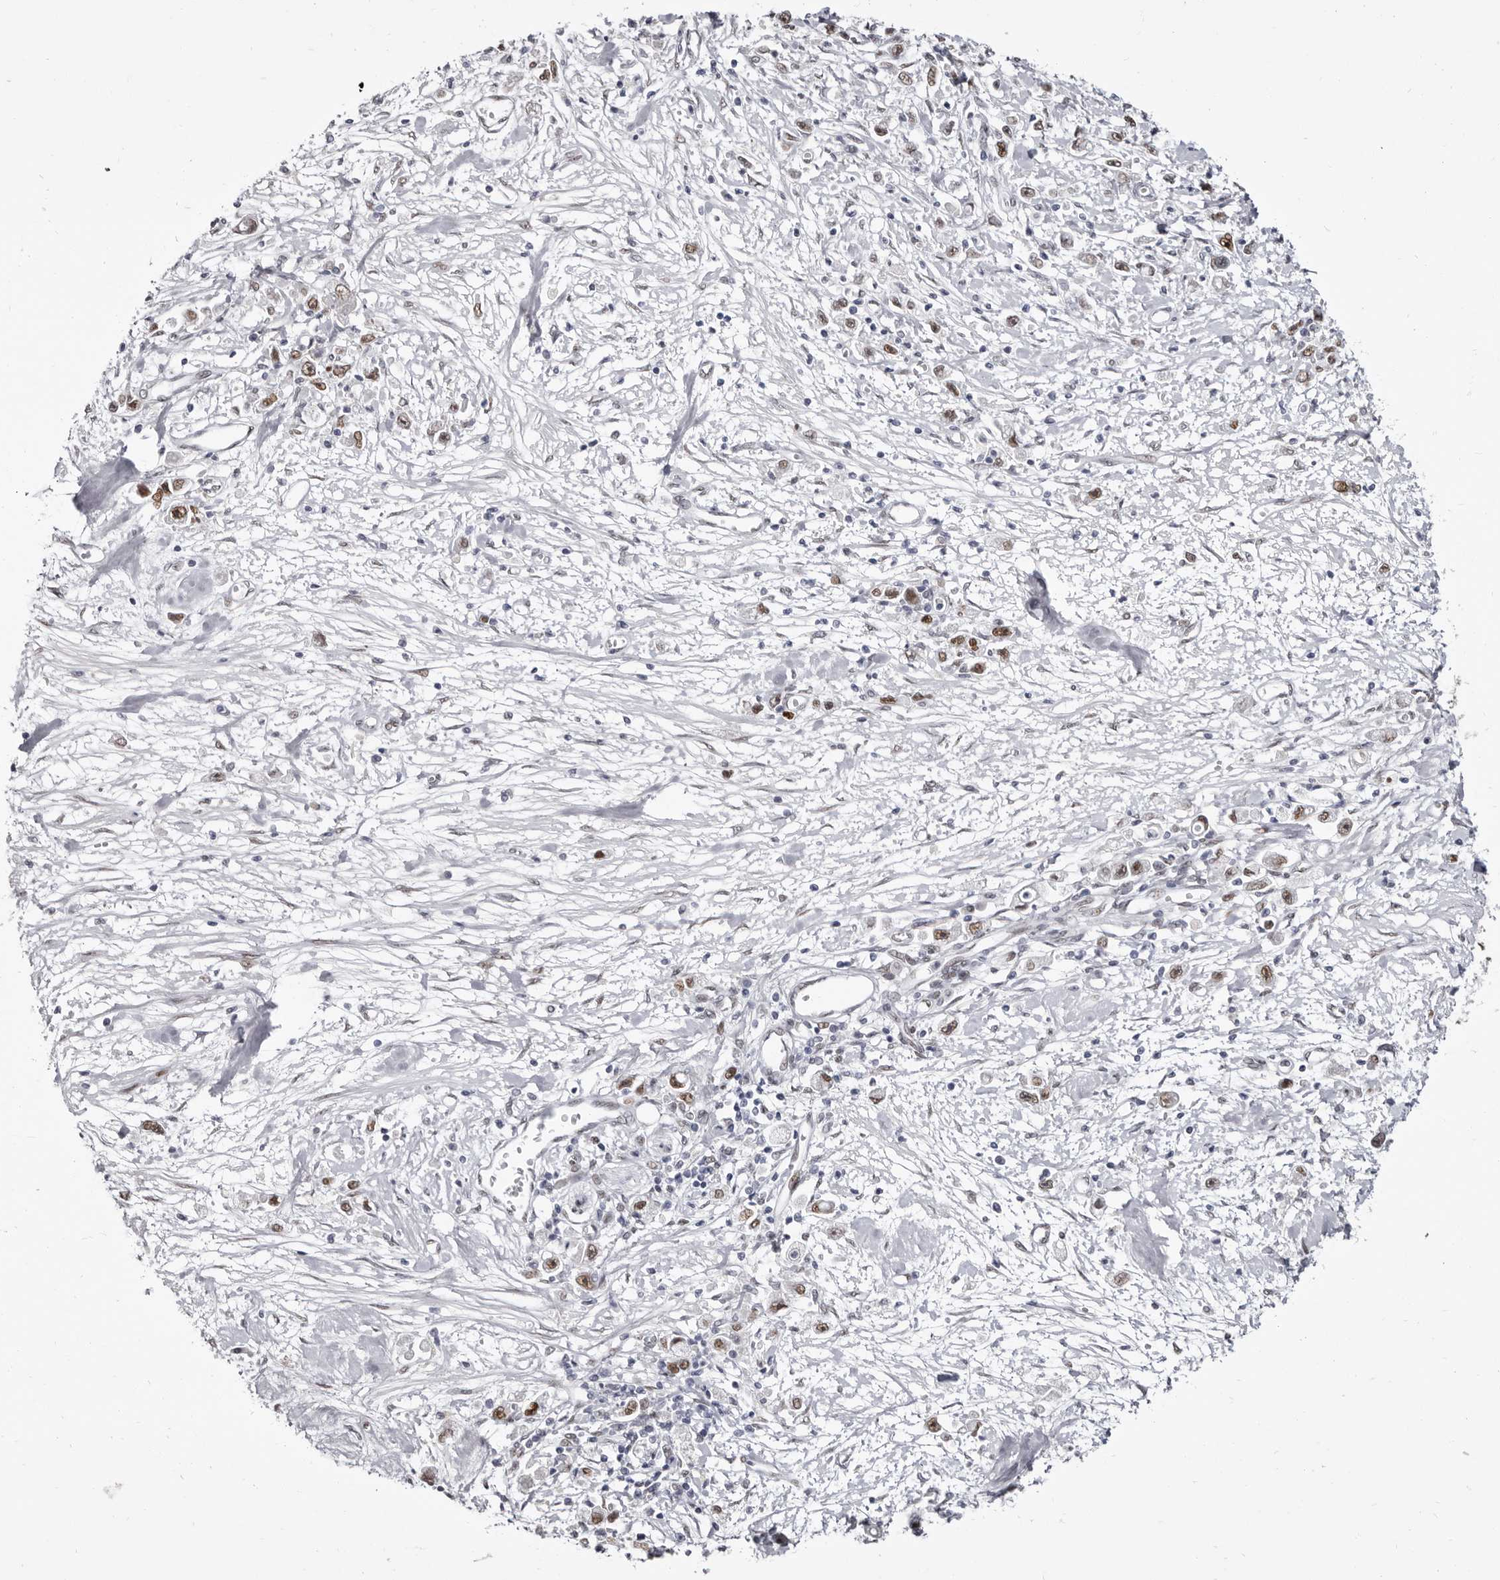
{"staining": {"intensity": "moderate", "quantity": "25%-75%", "location": "nuclear"}, "tissue": "stomach cancer", "cell_type": "Tumor cells", "image_type": "cancer", "snomed": [{"axis": "morphology", "description": "Adenocarcinoma, NOS"}, {"axis": "topography", "description": "Stomach"}], "caption": "This is a photomicrograph of immunohistochemistry (IHC) staining of adenocarcinoma (stomach), which shows moderate expression in the nuclear of tumor cells.", "gene": "ZNF326", "patient": {"sex": "female", "age": 59}}